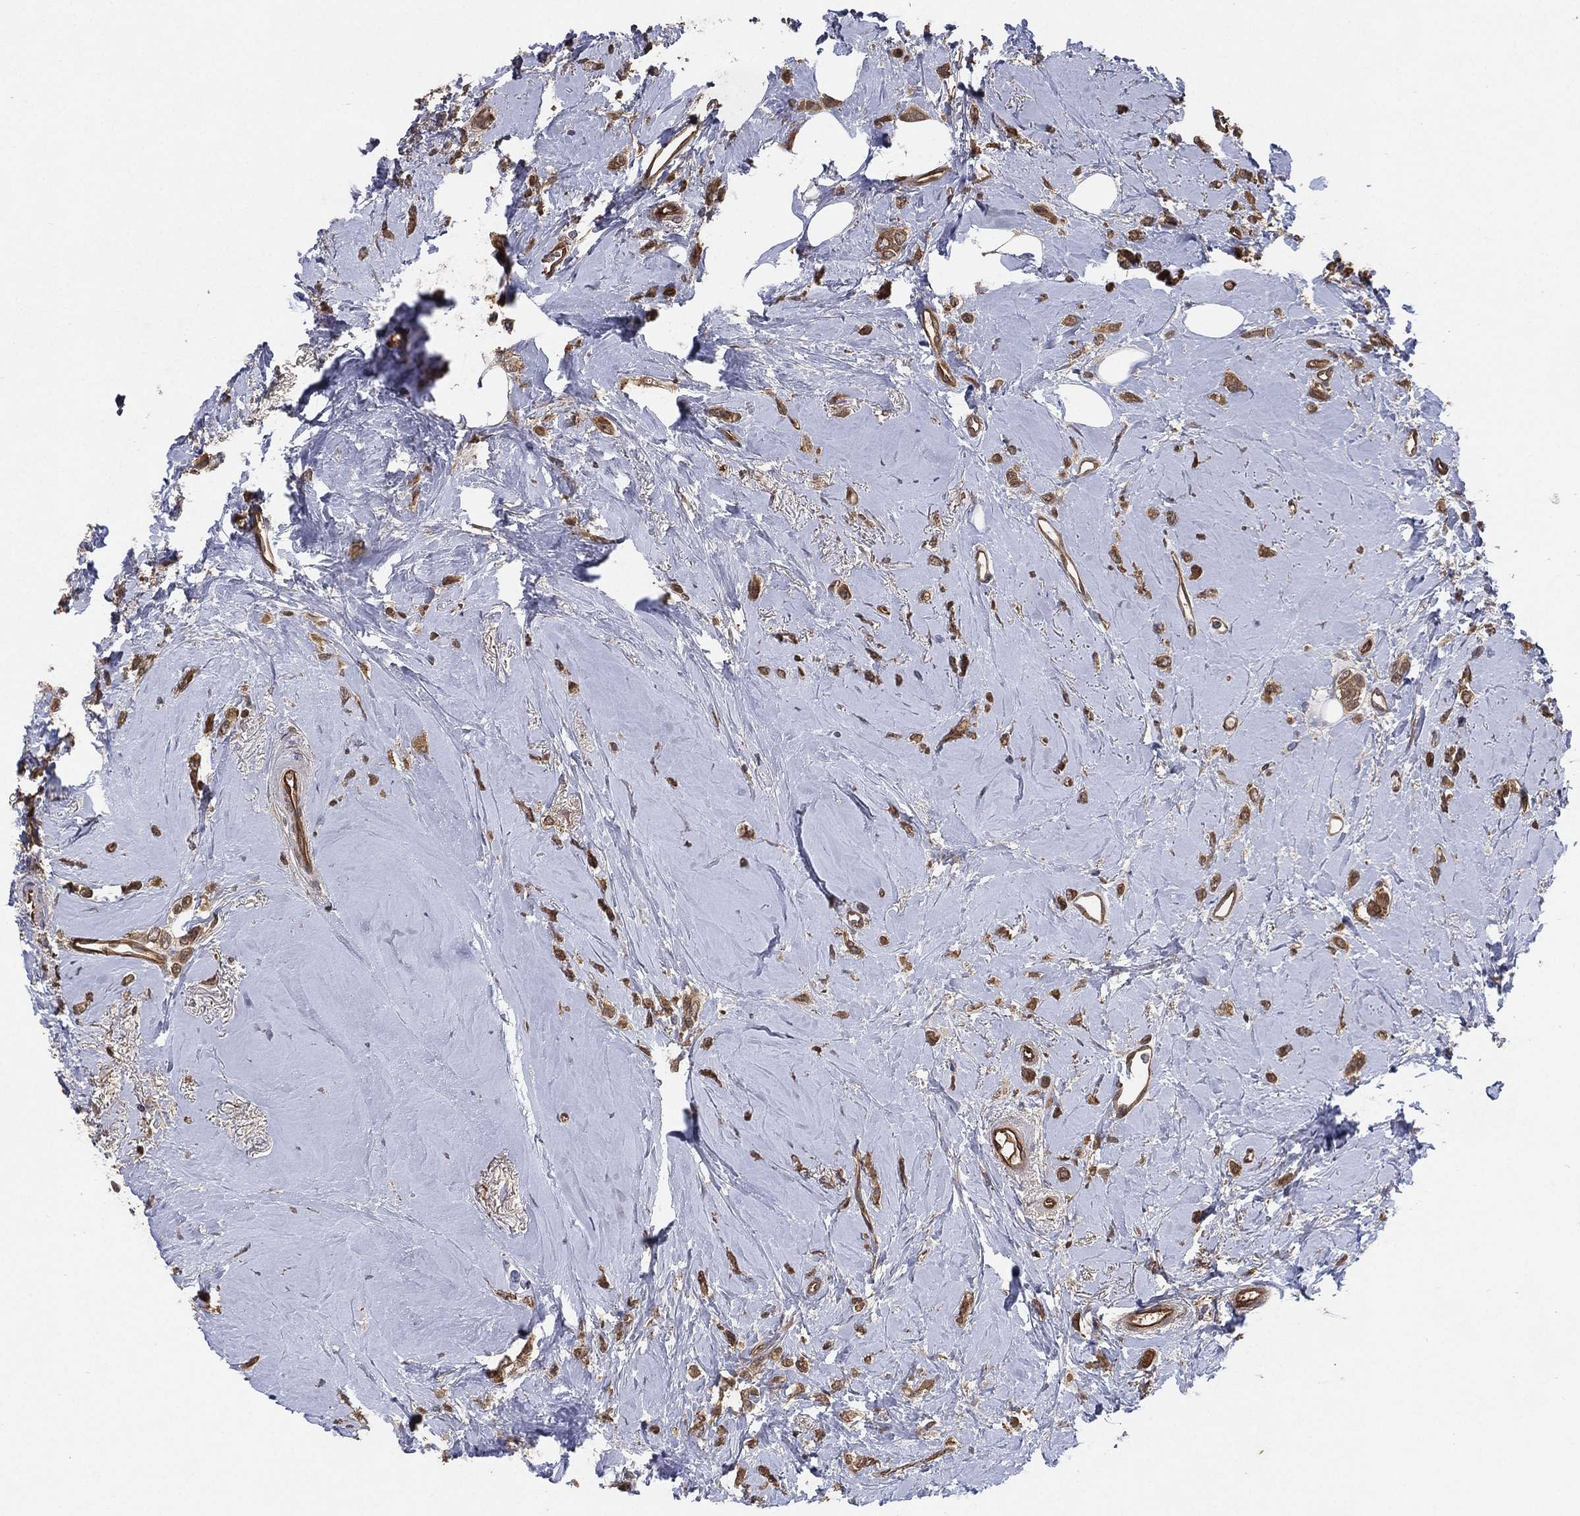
{"staining": {"intensity": "strong", "quantity": "25%-75%", "location": "cytoplasmic/membranous"}, "tissue": "breast cancer", "cell_type": "Tumor cells", "image_type": "cancer", "snomed": [{"axis": "morphology", "description": "Lobular carcinoma"}, {"axis": "topography", "description": "Breast"}], "caption": "Breast cancer (lobular carcinoma) tissue displays strong cytoplasmic/membranous positivity in approximately 25%-75% of tumor cells, visualized by immunohistochemistry. The protein is shown in brown color, while the nuclei are stained blue.", "gene": "PSMG4", "patient": {"sex": "female", "age": 66}}